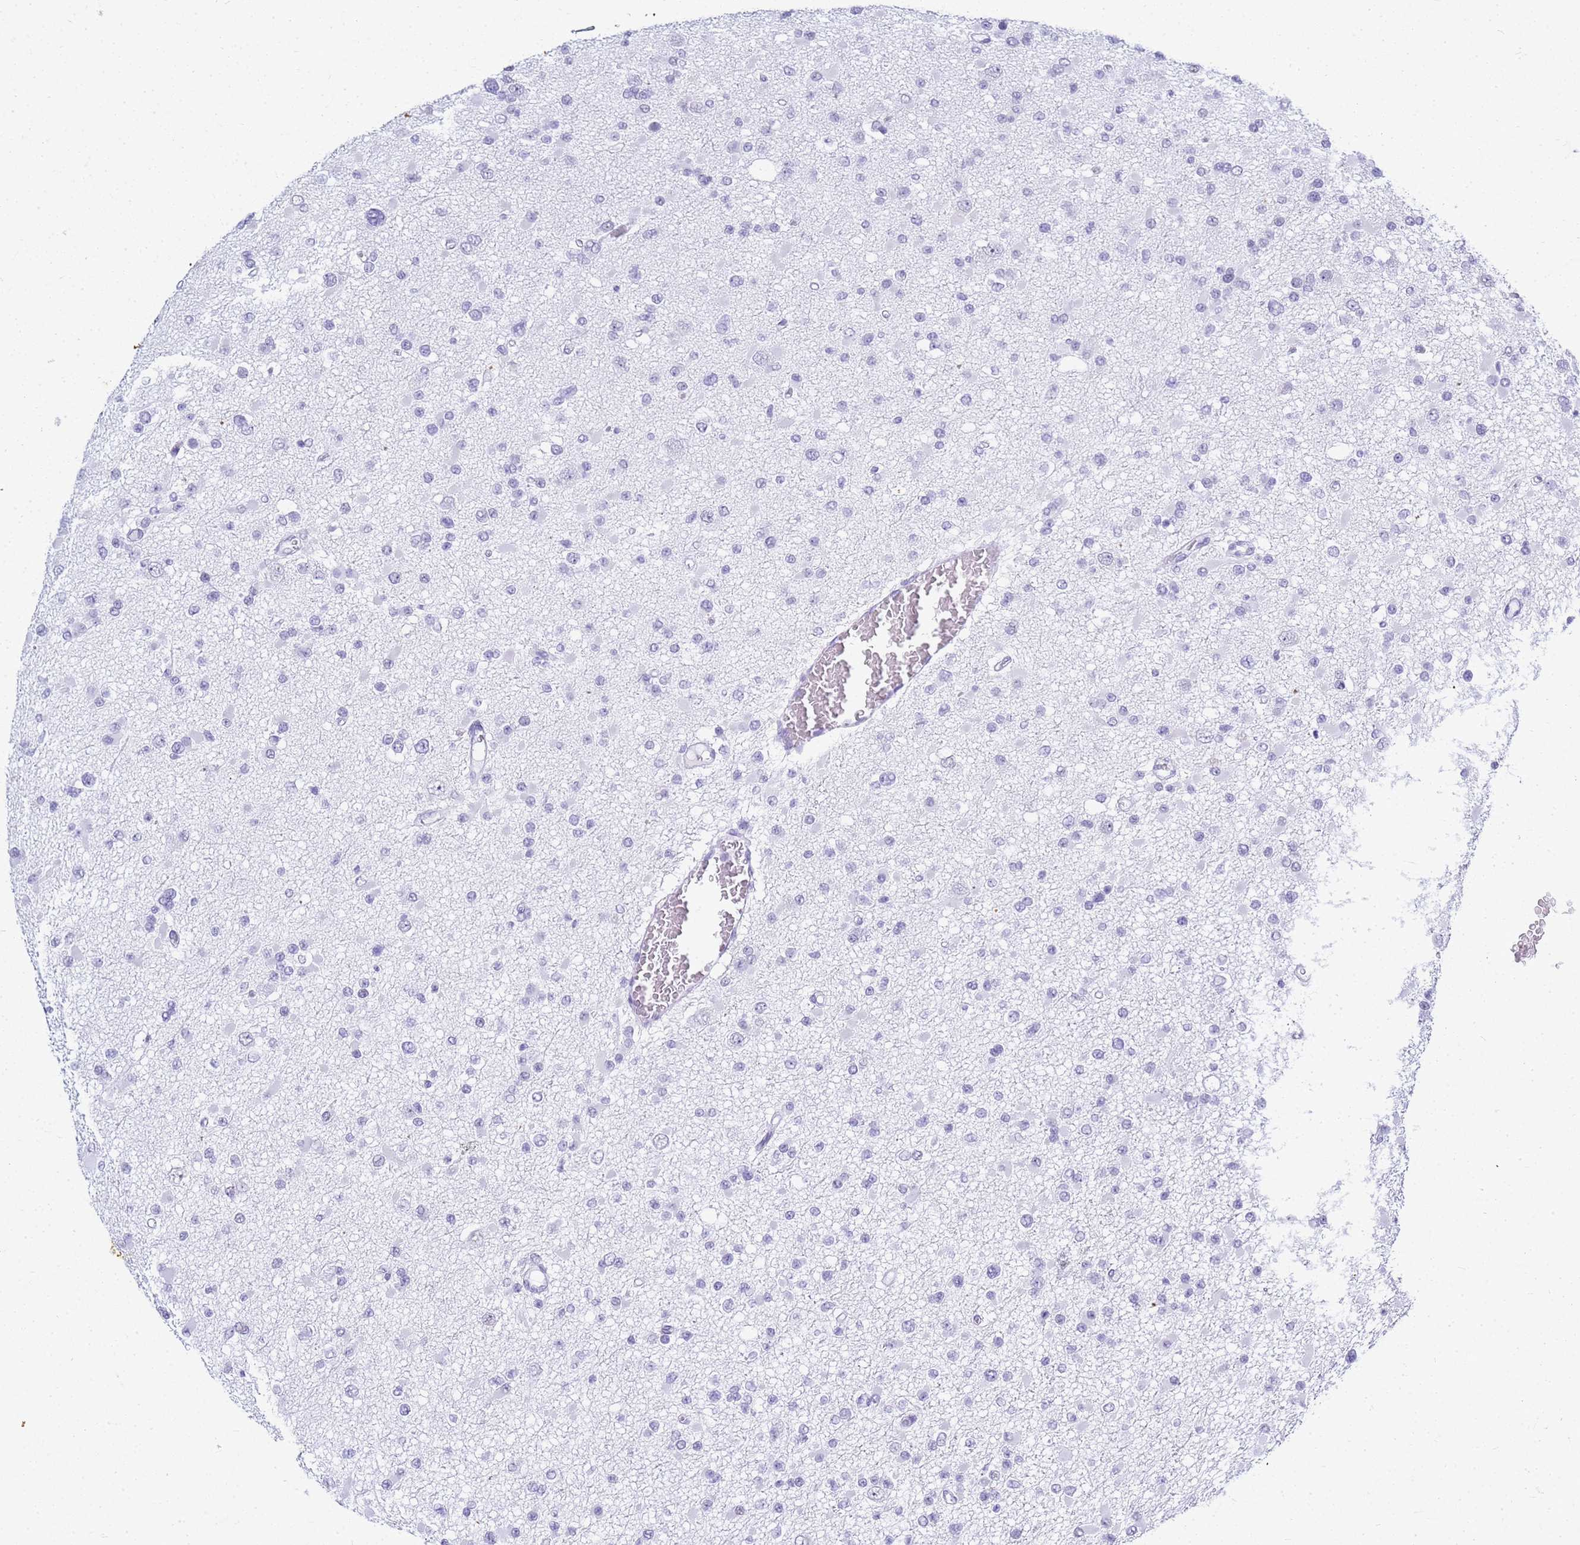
{"staining": {"intensity": "negative", "quantity": "none", "location": "none"}, "tissue": "glioma", "cell_type": "Tumor cells", "image_type": "cancer", "snomed": [{"axis": "morphology", "description": "Glioma, malignant, Low grade"}, {"axis": "topography", "description": "Brain"}], "caption": "A high-resolution histopathology image shows immunohistochemistry (IHC) staining of glioma, which reveals no significant staining in tumor cells.", "gene": "SLC7A9", "patient": {"sex": "female", "age": 22}}